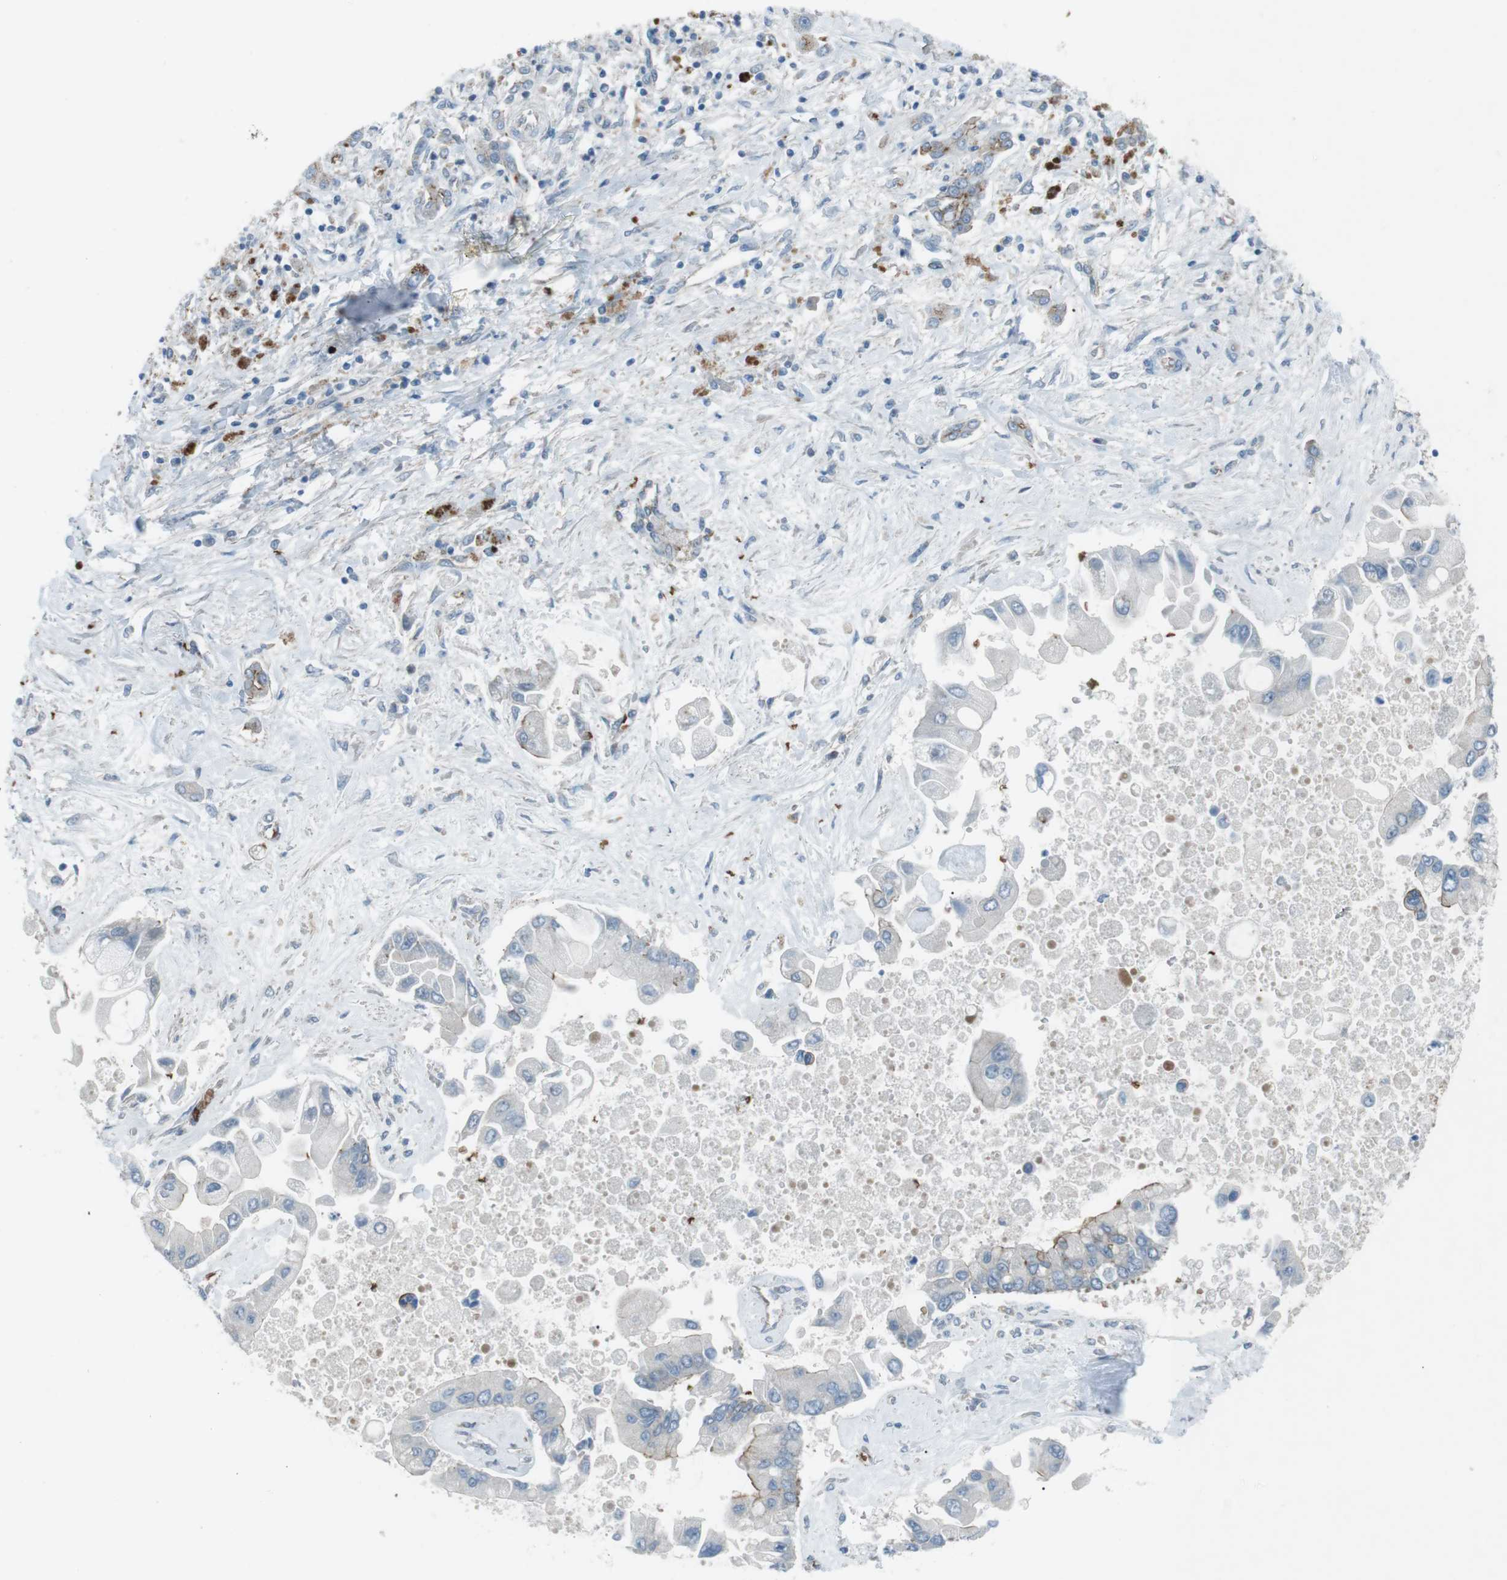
{"staining": {"intensity": "moderate", "quantity": "<25%", "location": "cytoplasmic/membranous"}, "tissue": "liver cancer", "cell_type": "Tumor cells", "image_type": "cancer", "snomed": [{"axis": "morphology", "description": "Cholangiocarcinoma"}, {"axis": "topography", "description": "Liver"}], "caption": "Human cholangiocarcinoma (liver) stained with a protein marker reveals moderate staining in tumor cells.", "gene": "SPTA1", "patient": {"sex": "male", "age": 50}}